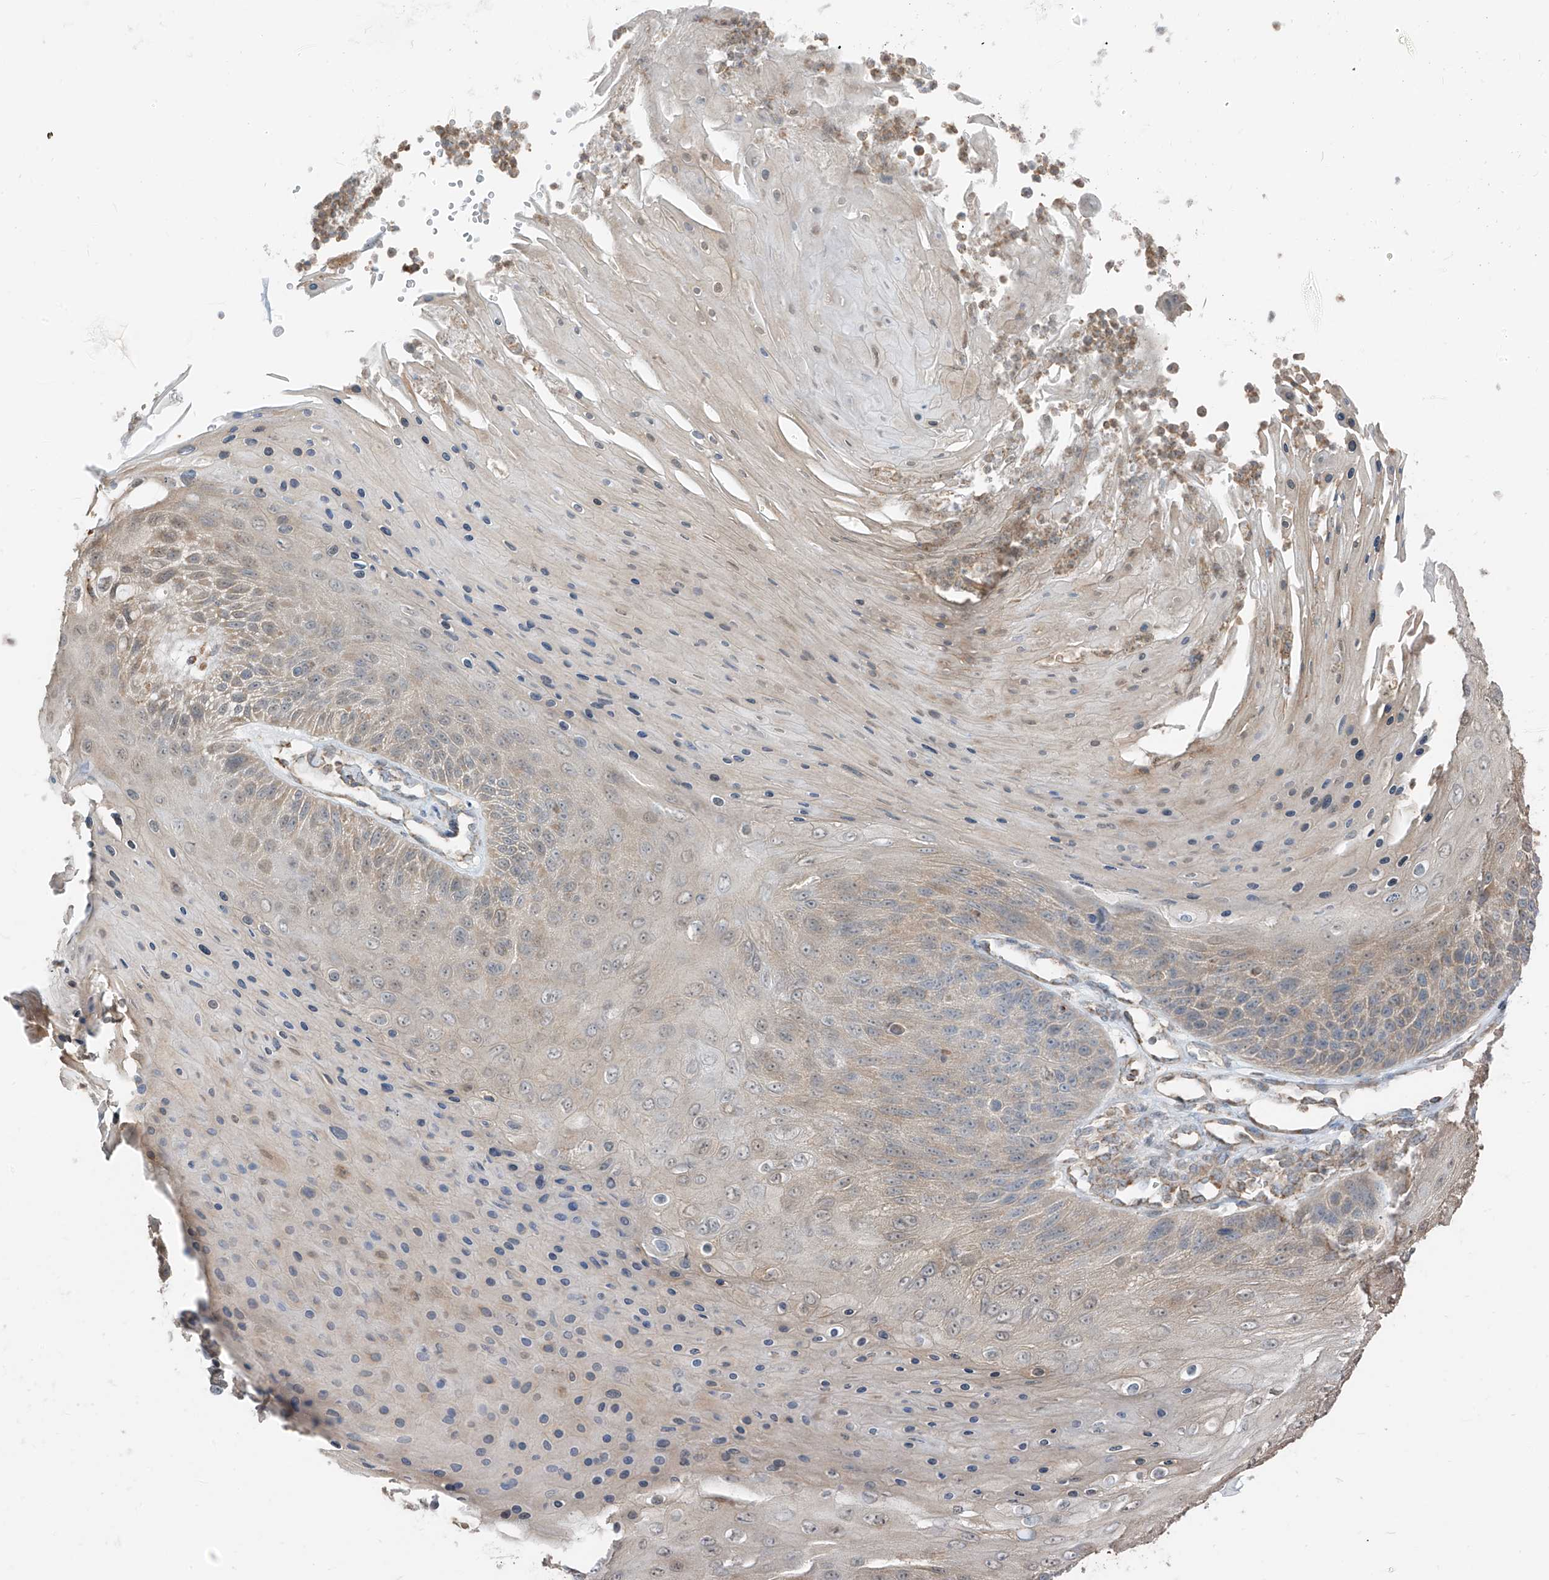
{"staining": {"intensity": "weak", "quantity": "<25%", "location": "cytoplasmic/membranous"}, "tissue": "skin cancer", "cell_type": "Tumor cells", "image_type": "cancer", "snomed": [{"axis": "morphology", "description": "Squamous cell carcinoma, NOS"}, {"axis": "topography", "description": "Skin"}], "caption": "Human skin cancer (squamous cell carcinoma) stained for a protein using IHC reveals no positivity in tumor cells.", "gene": "ETHE1", "patient": {"sex": "female", "age": 88}}